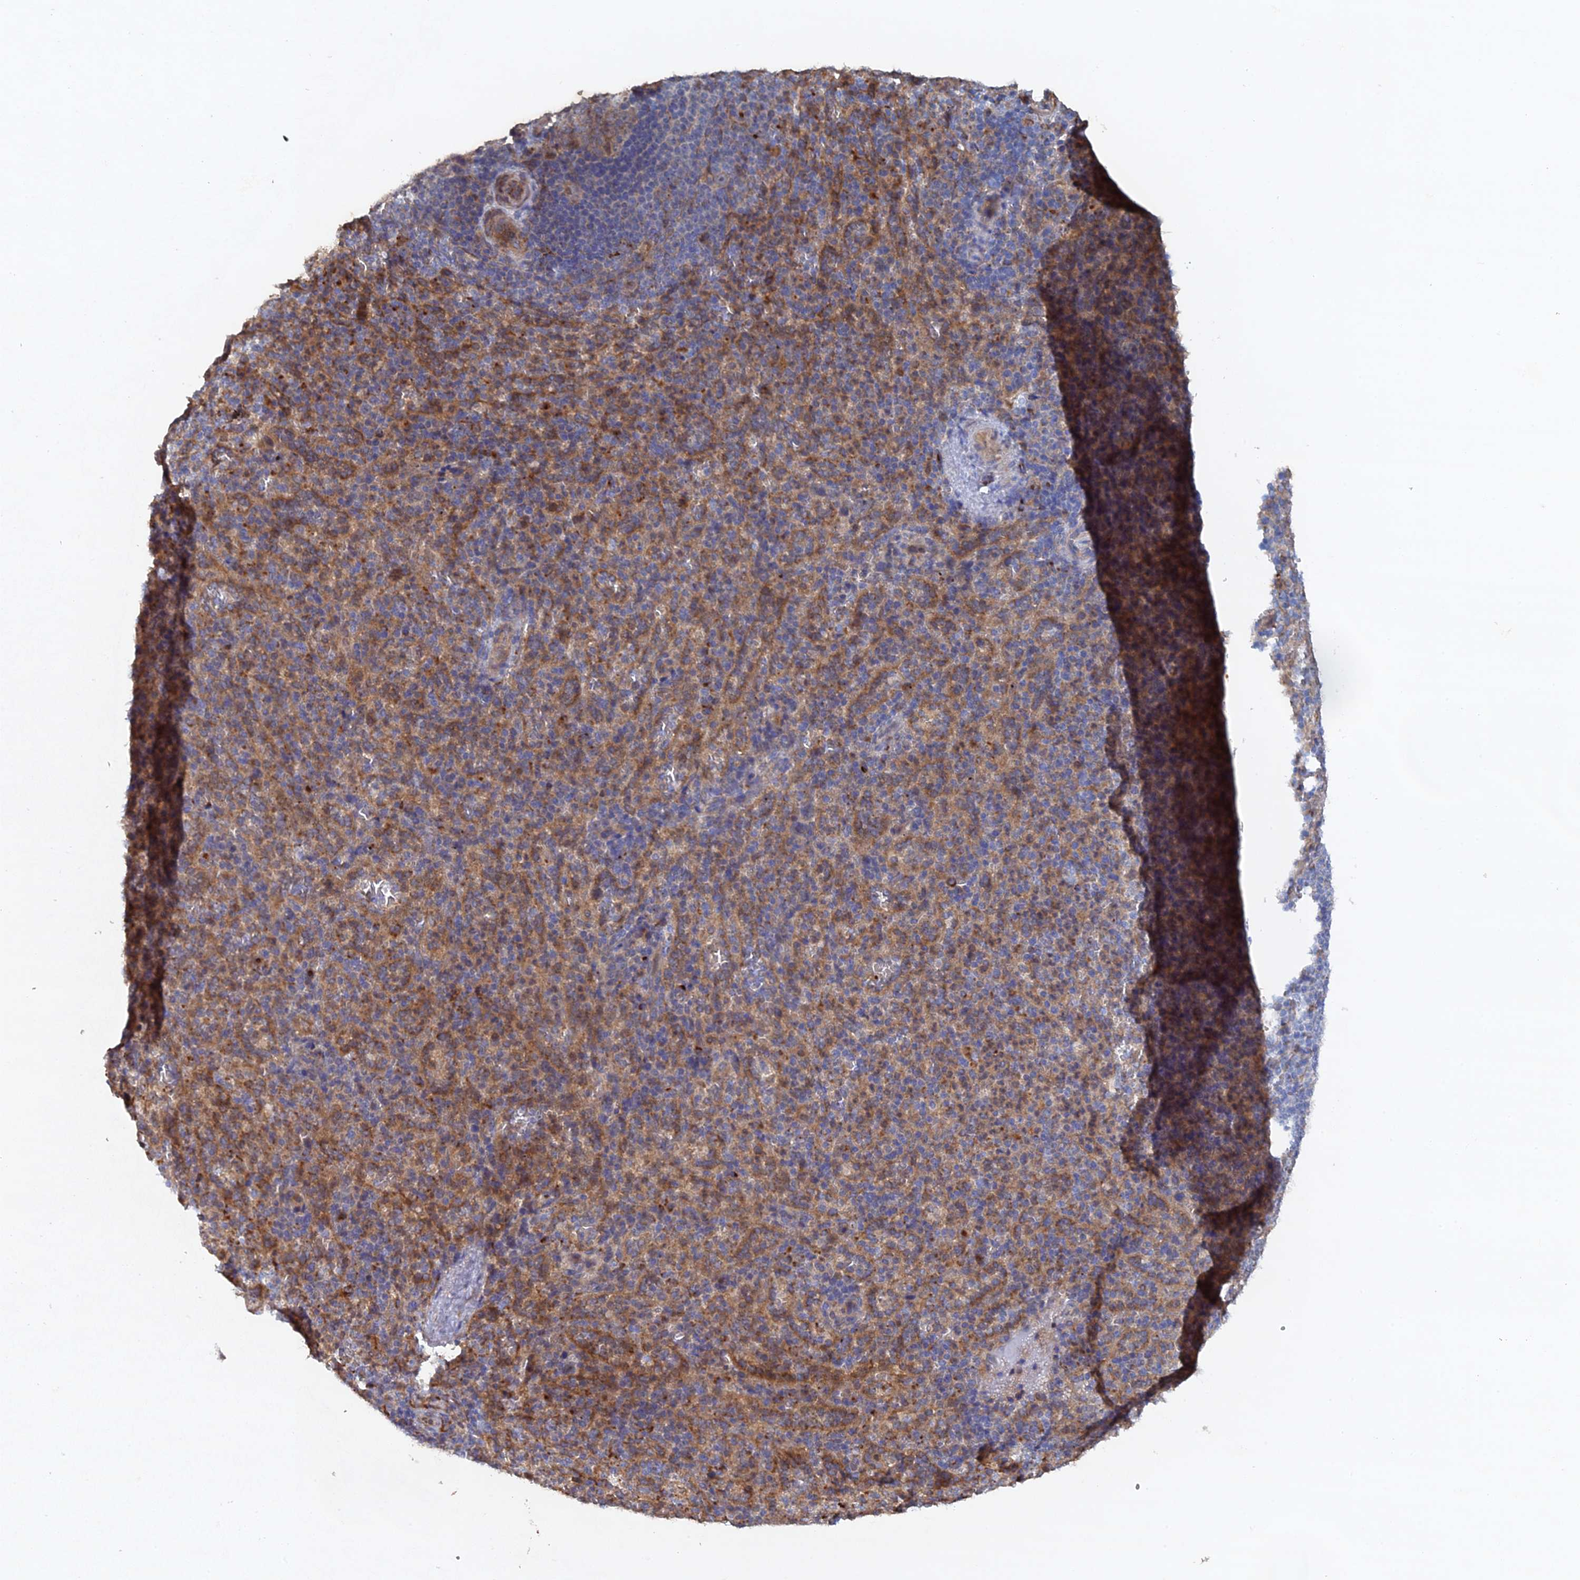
{"staining": {"intensity": "moderate", "quantity": "<25%", "location": "cytoplasmic/membranous"}, "tissue": "spleen", "cell_type": "Cells in red pulp", "image_type": "normal", "snomed": [{"axis": "morphology", "description": "Normal tissue, NOS"}, {"axis": "topography", "description": "Spleen"}], "caption": "Immunohistochemistry (IHC) image of unremarkable spleen: human spleen stained using immunohistochemistry reveals low levels of moderate protein expression localized specifically in the cytoplasmic/membranous of cells in red pulp, appearing as a cytoplasmic/membranous brown color.", "gene": "VPS37C", "patient": {"sex": "female", "age": 21}}